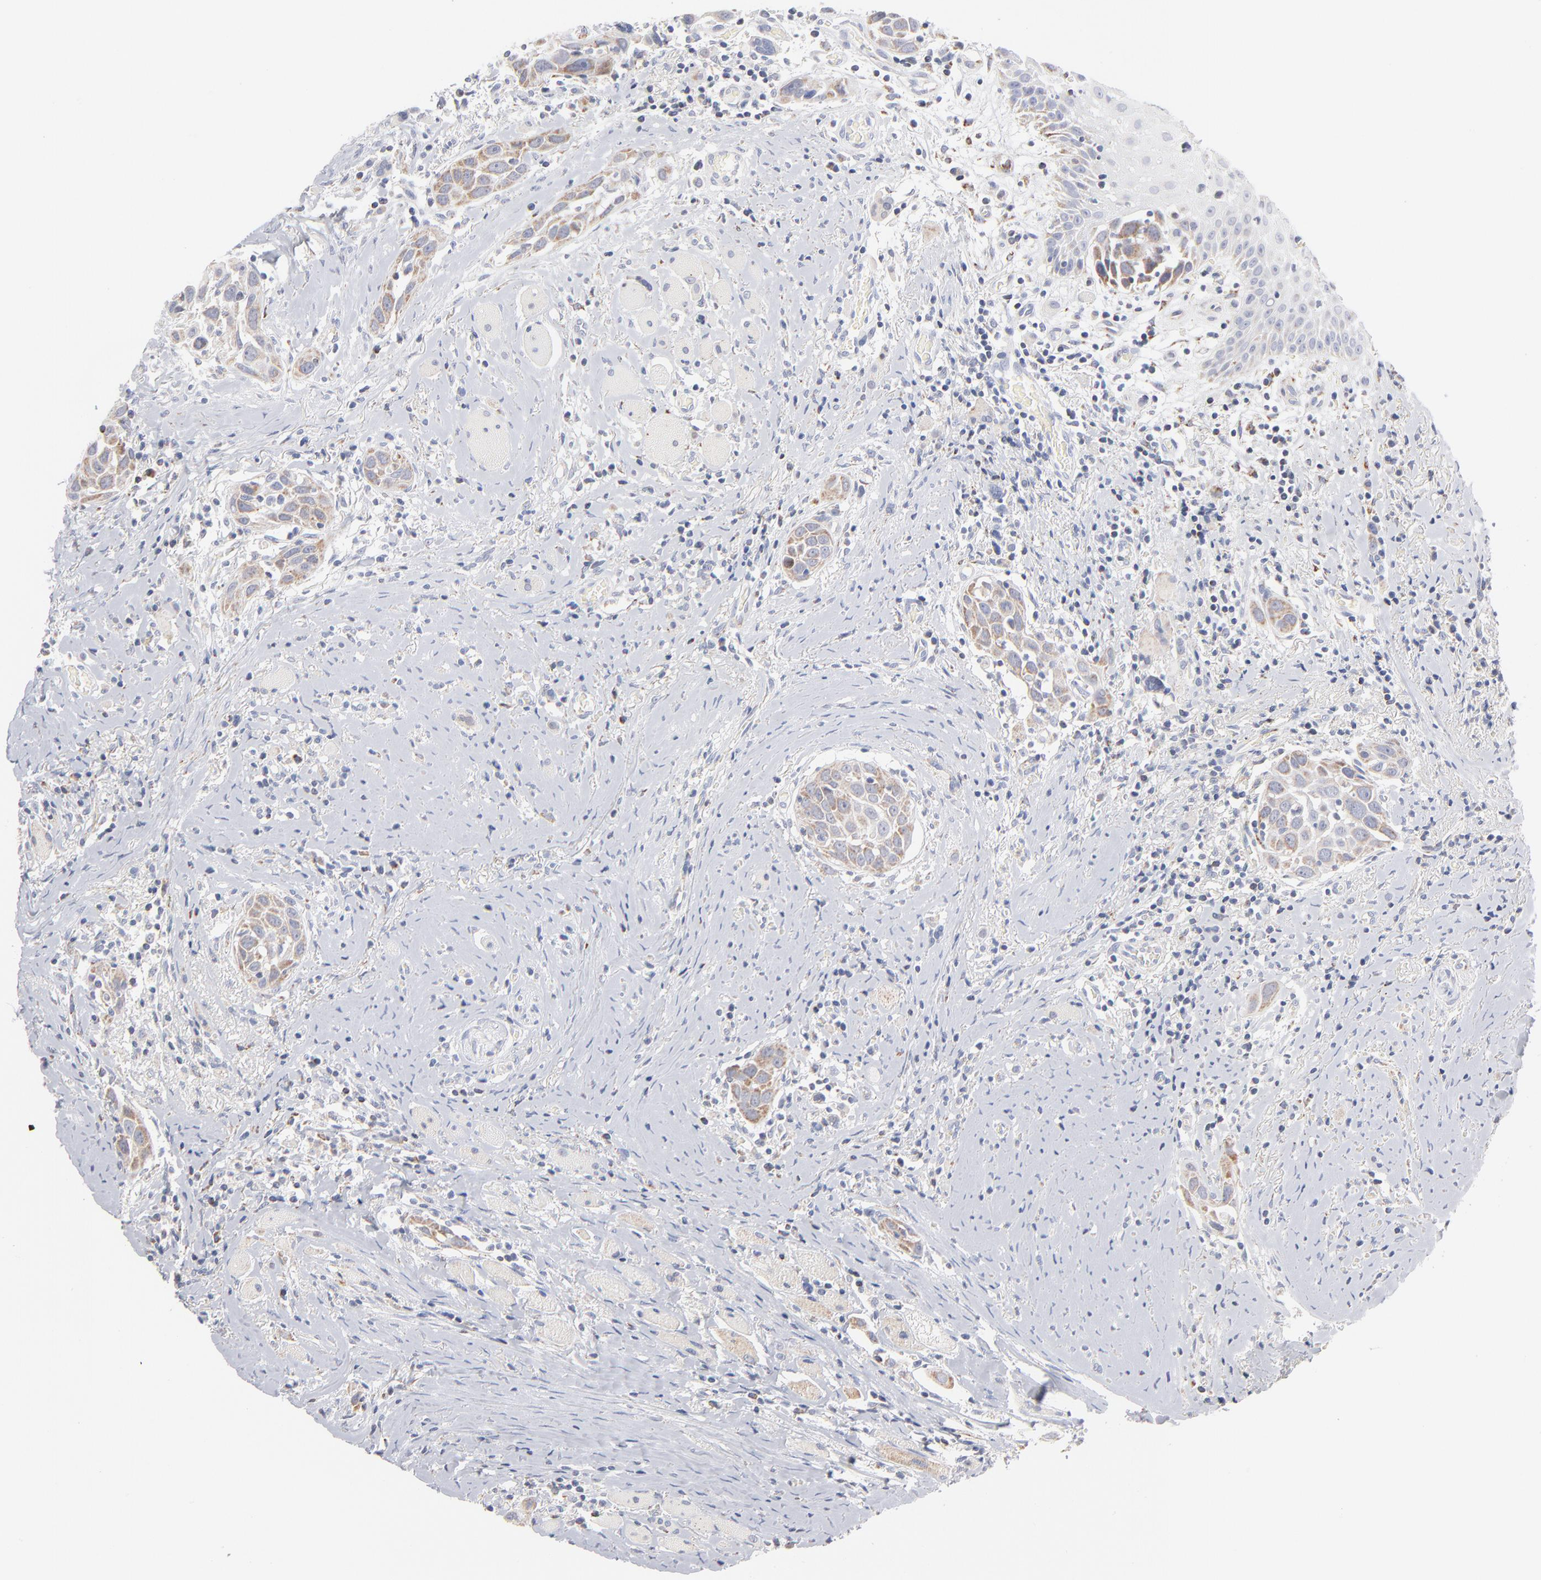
{"staining": {"intensity": "moderate", "quantity": ">75%", "location": "cytoplasmic/membranous"}, "tissue": "head and neck cancer", "cell_type": "Tumor cells", "image_type": "cancer", "snomed": [{"axis": "morphology", "description": "Squamous cell carcinoma, NOS"}, {"axis": "topography", "description": "Oral tissue"}, {"axis": "topography", "description": "Head-Neck"}], "caption": "The immunohistochemical stain highlights moderate cytoplasmic/membranous staining in tumor cells of head and neck squamous cell carcinoma tissue. (DAB = brown stain, brightfield microscopy at high magnification).", "gene": "MRPL58", "patient": {"sex": "female", "age": 50}}